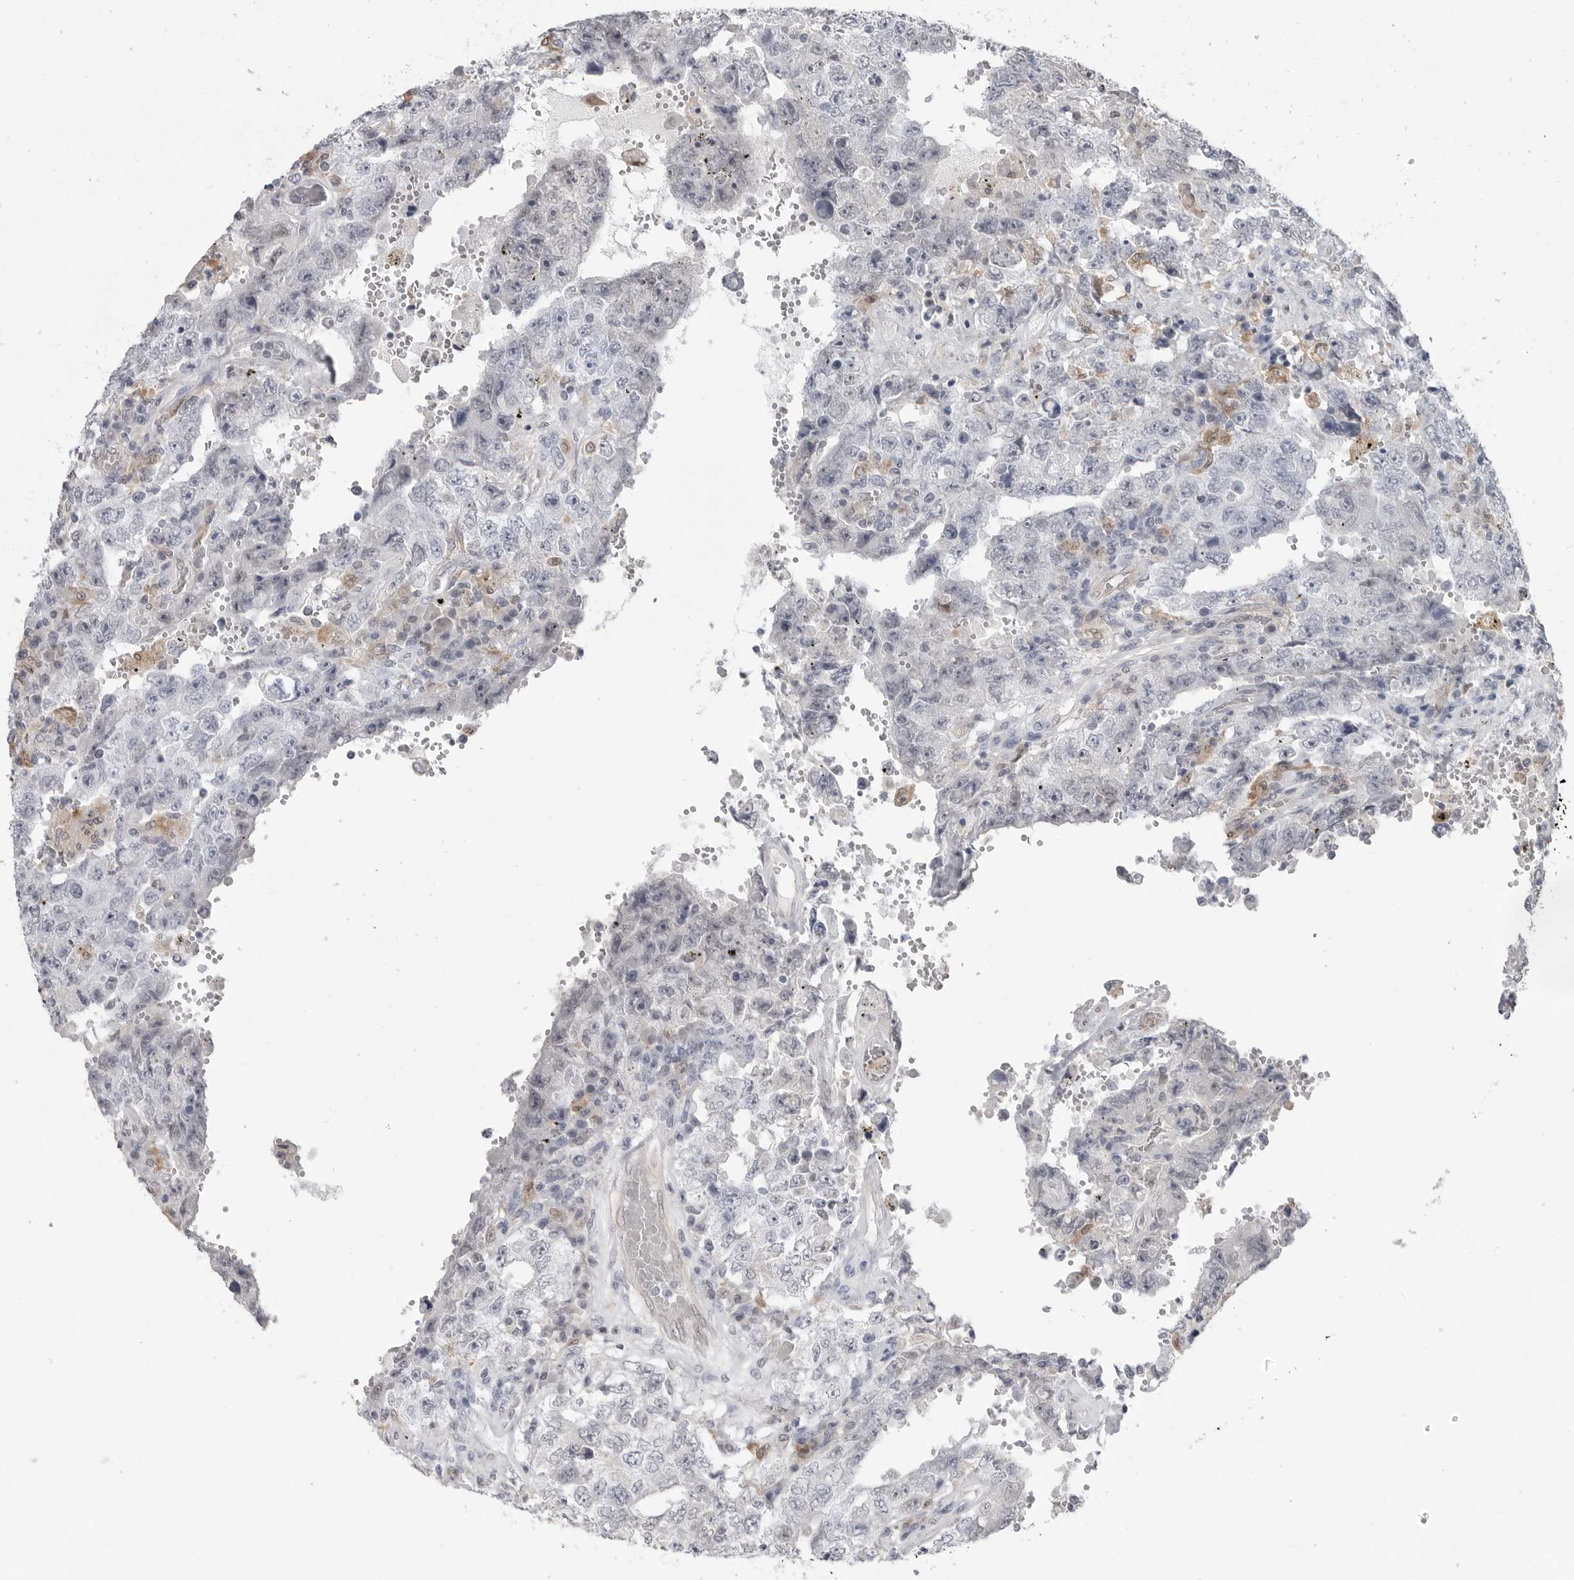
{"staining": {"intensity": "negative", "quantity": "none", "location": "none"}, "tissue": "testis cancer", "cell_type": "Tumor cells", "image_type": "cancer", "snomed": [{"axis": "morphology", "description": "Carcinoma, Embryonal, NOS"}, {"axis": "topography", "description": "Testis"}], "caption": "A high-resolution photomicrograph shows immunohistochemistry staining of testis cancer, which reveals no significant expression in tumor cells.", "gene": "PNPO", "patient": {"sex": "male", "age": 26}}